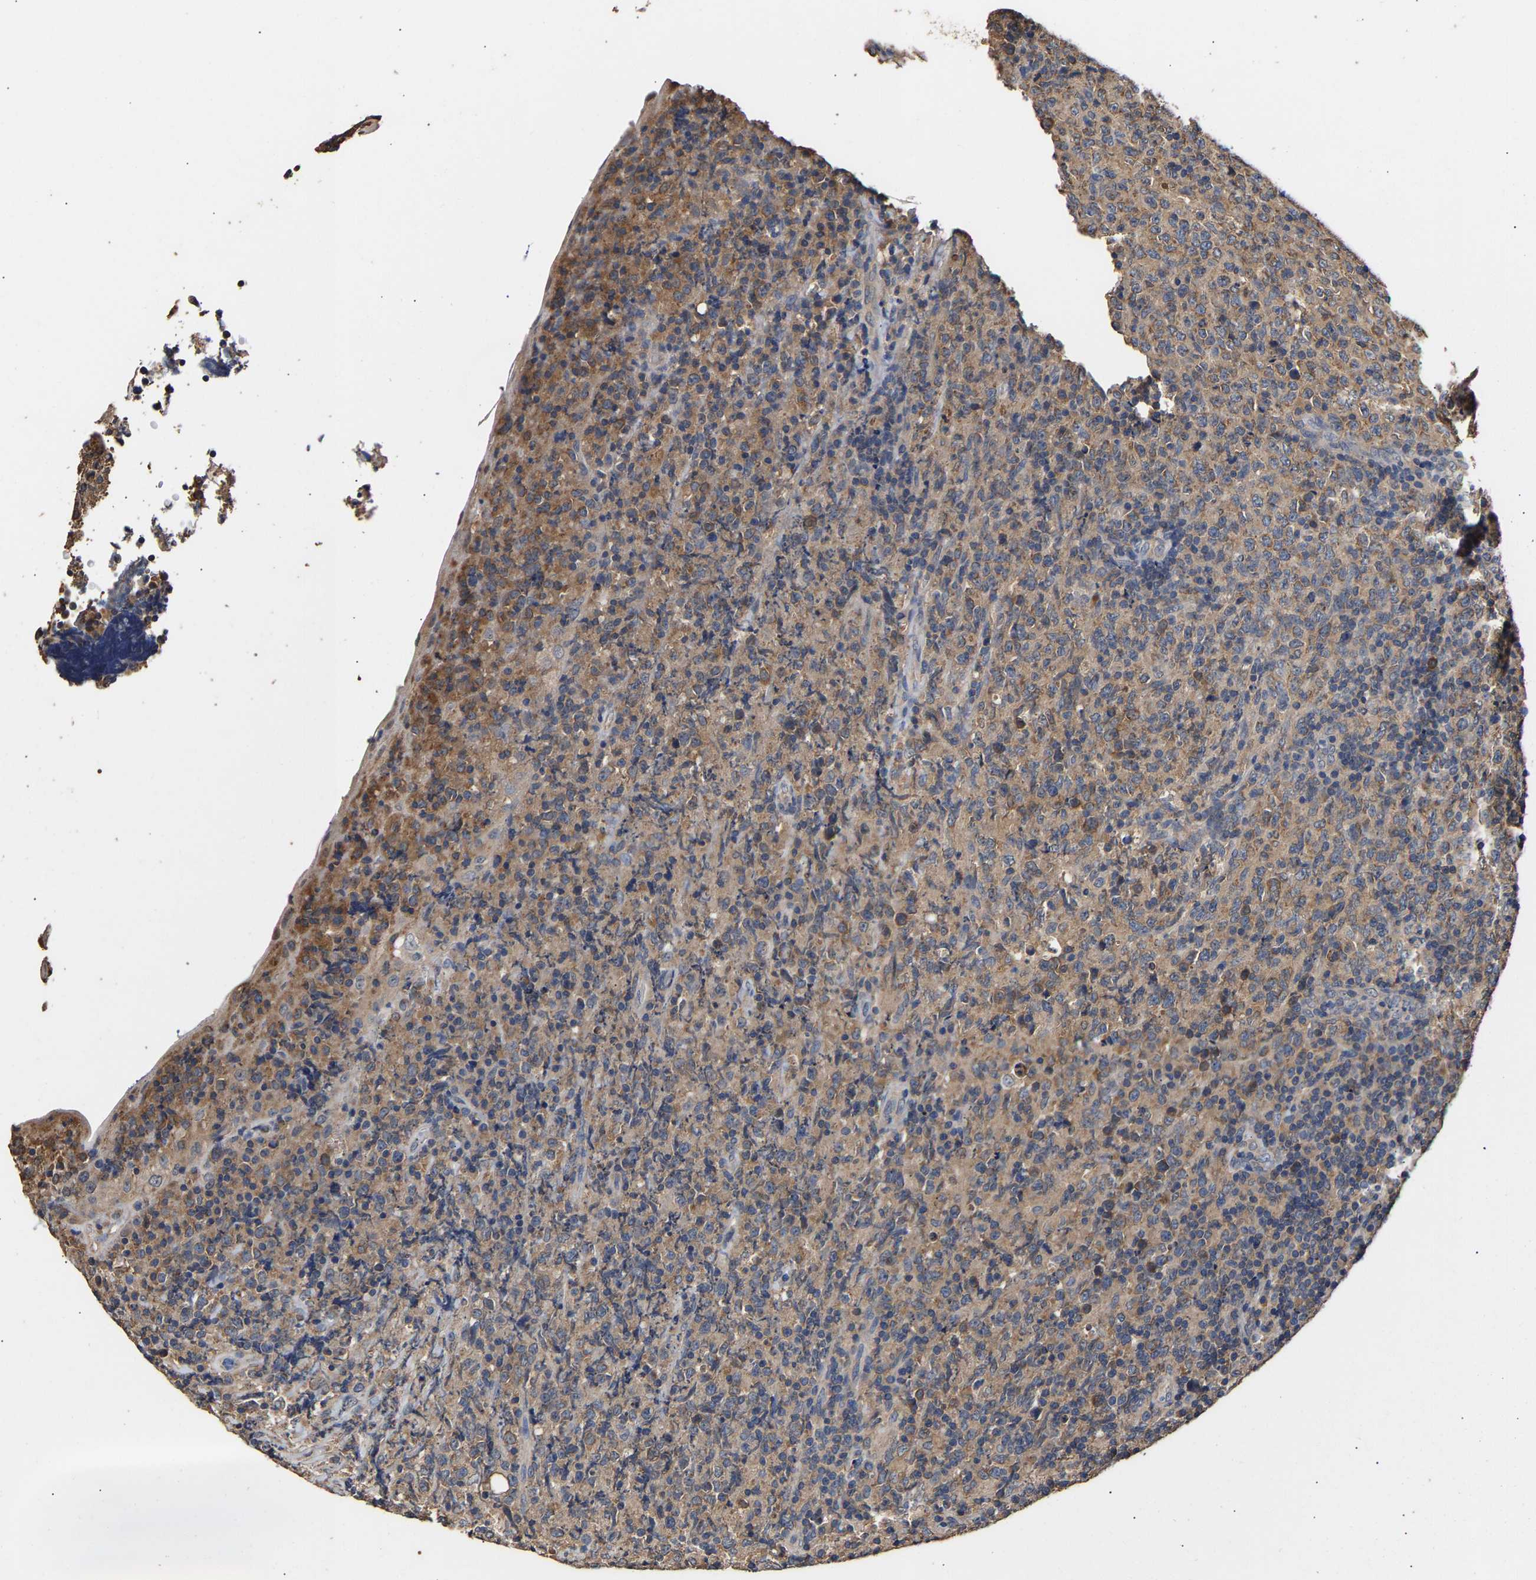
{"staining": {"intensity": "moderate", "quantity": ">75%", "location": "cytoplasmic/membranous"}, "tissue": "lymphoma", "cell_type": "Tumor cells", "image_type": "cancer", "snomed": [{"axis": "morphology", "description": "Malignant lymphoma, non-Hodgkin's type, High grade"}, {"axis": "topography", "description": "Tonsil"}], "caption": "Protein expression by immunohistochemistry (IHC) reveals moderate cytoplasmic/membranous staining in approximately >75% of tumor cells in lymphoma. The staining was performed using DAB (3,3'-diaminobenzidine) to visualize the protein expression in brown, while the nuclei were stained in blue with hematoxylin (Magnification: 20x).", "gene": "ZNF26", "patient": {"sex": "female", "age": 36}}